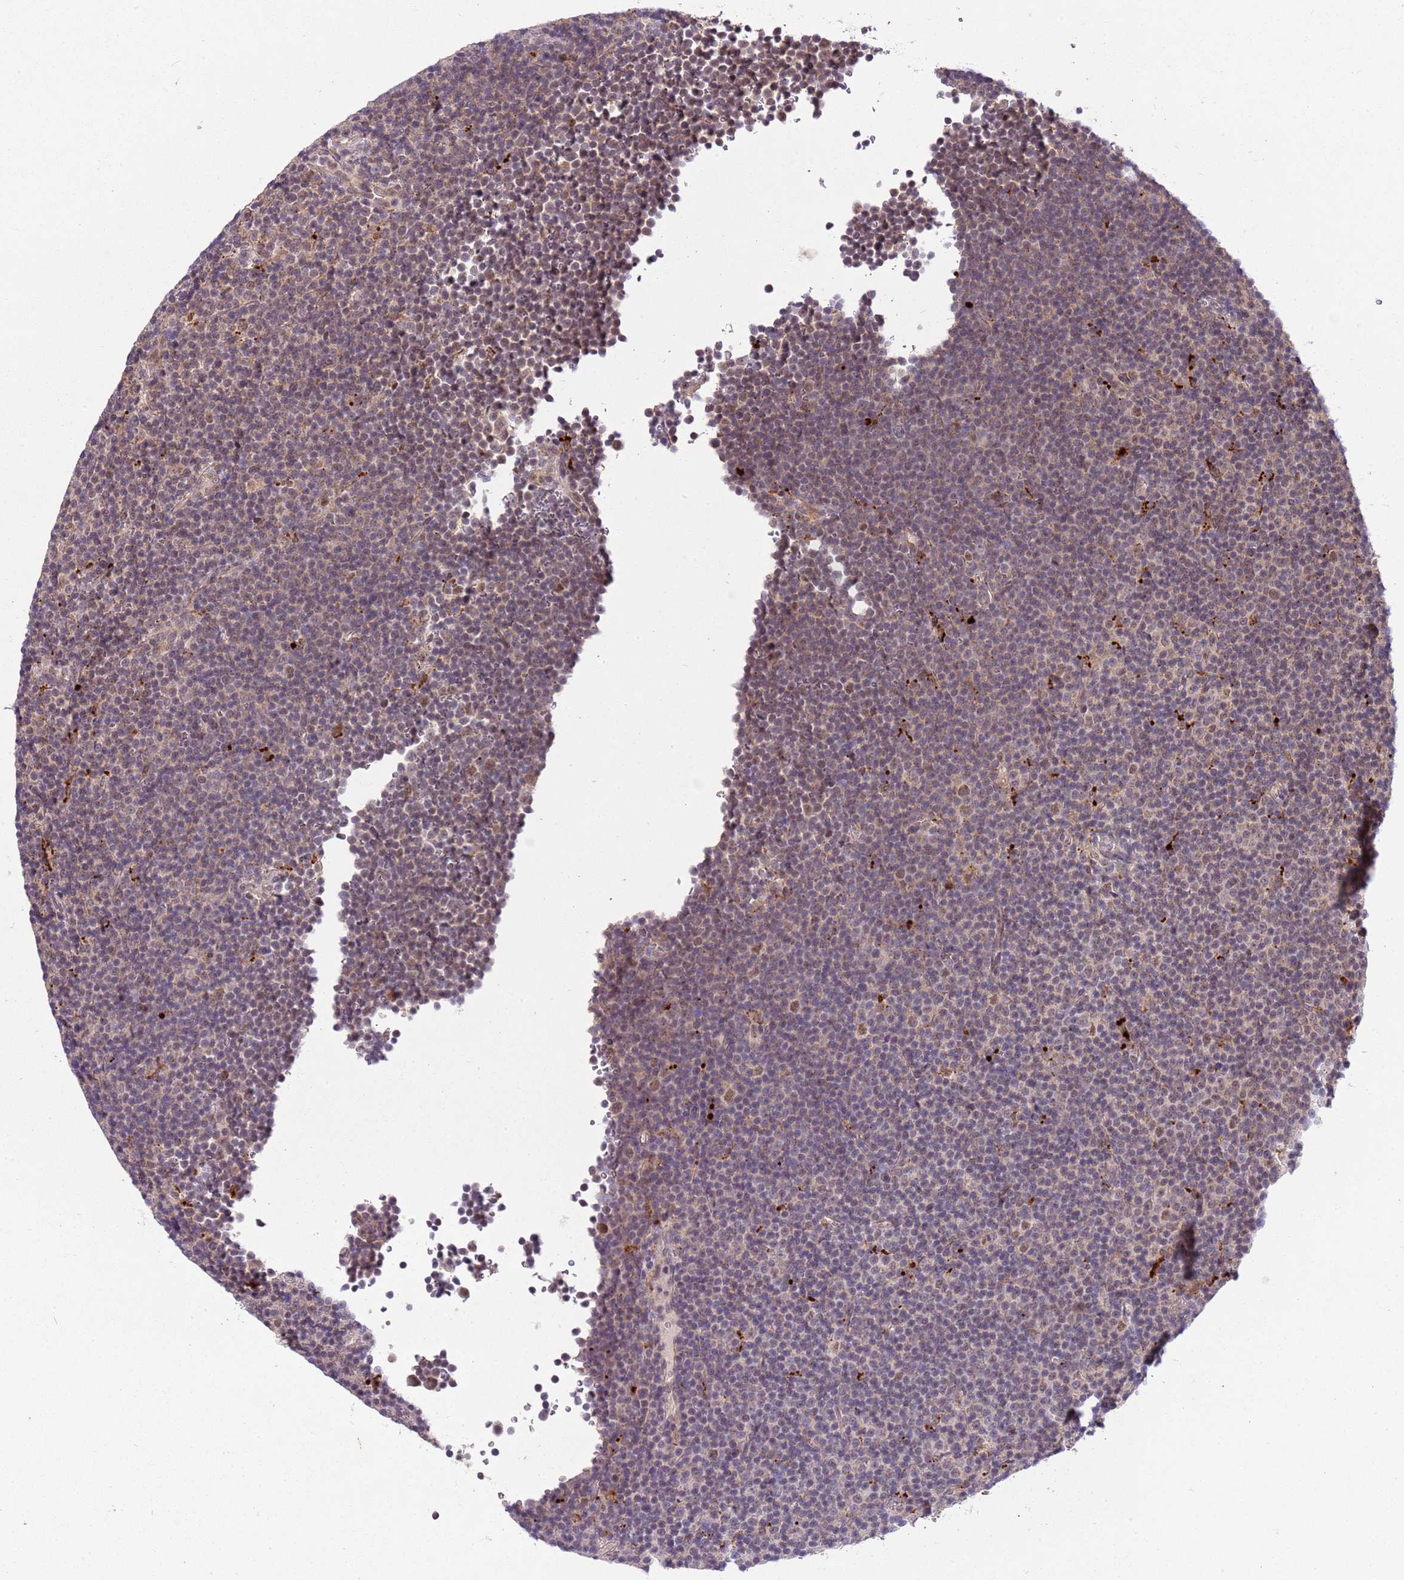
{"staining": {"intensity": "weak", "quantity": "<25%", "location": "nuclear"}, "tissue": "lymphoma", "cell_type": "Tumor cells", "image_type": "cancer", "snomed": [{"axis": "morphology", "description": "Malignant lymphoma, non-Hodgkin's type, Low grade"}, {"axis": "topography", "description": "Lymph node"}], "caption": "This is an immunohistochemistry (IHC) photomicrograph of human low-grade malignant lymphoma, non-Hodgkin's type. There is no staining in tumor cells.", "gene": "TRIM27", "patient": {"sex": "female", "age": 67}}